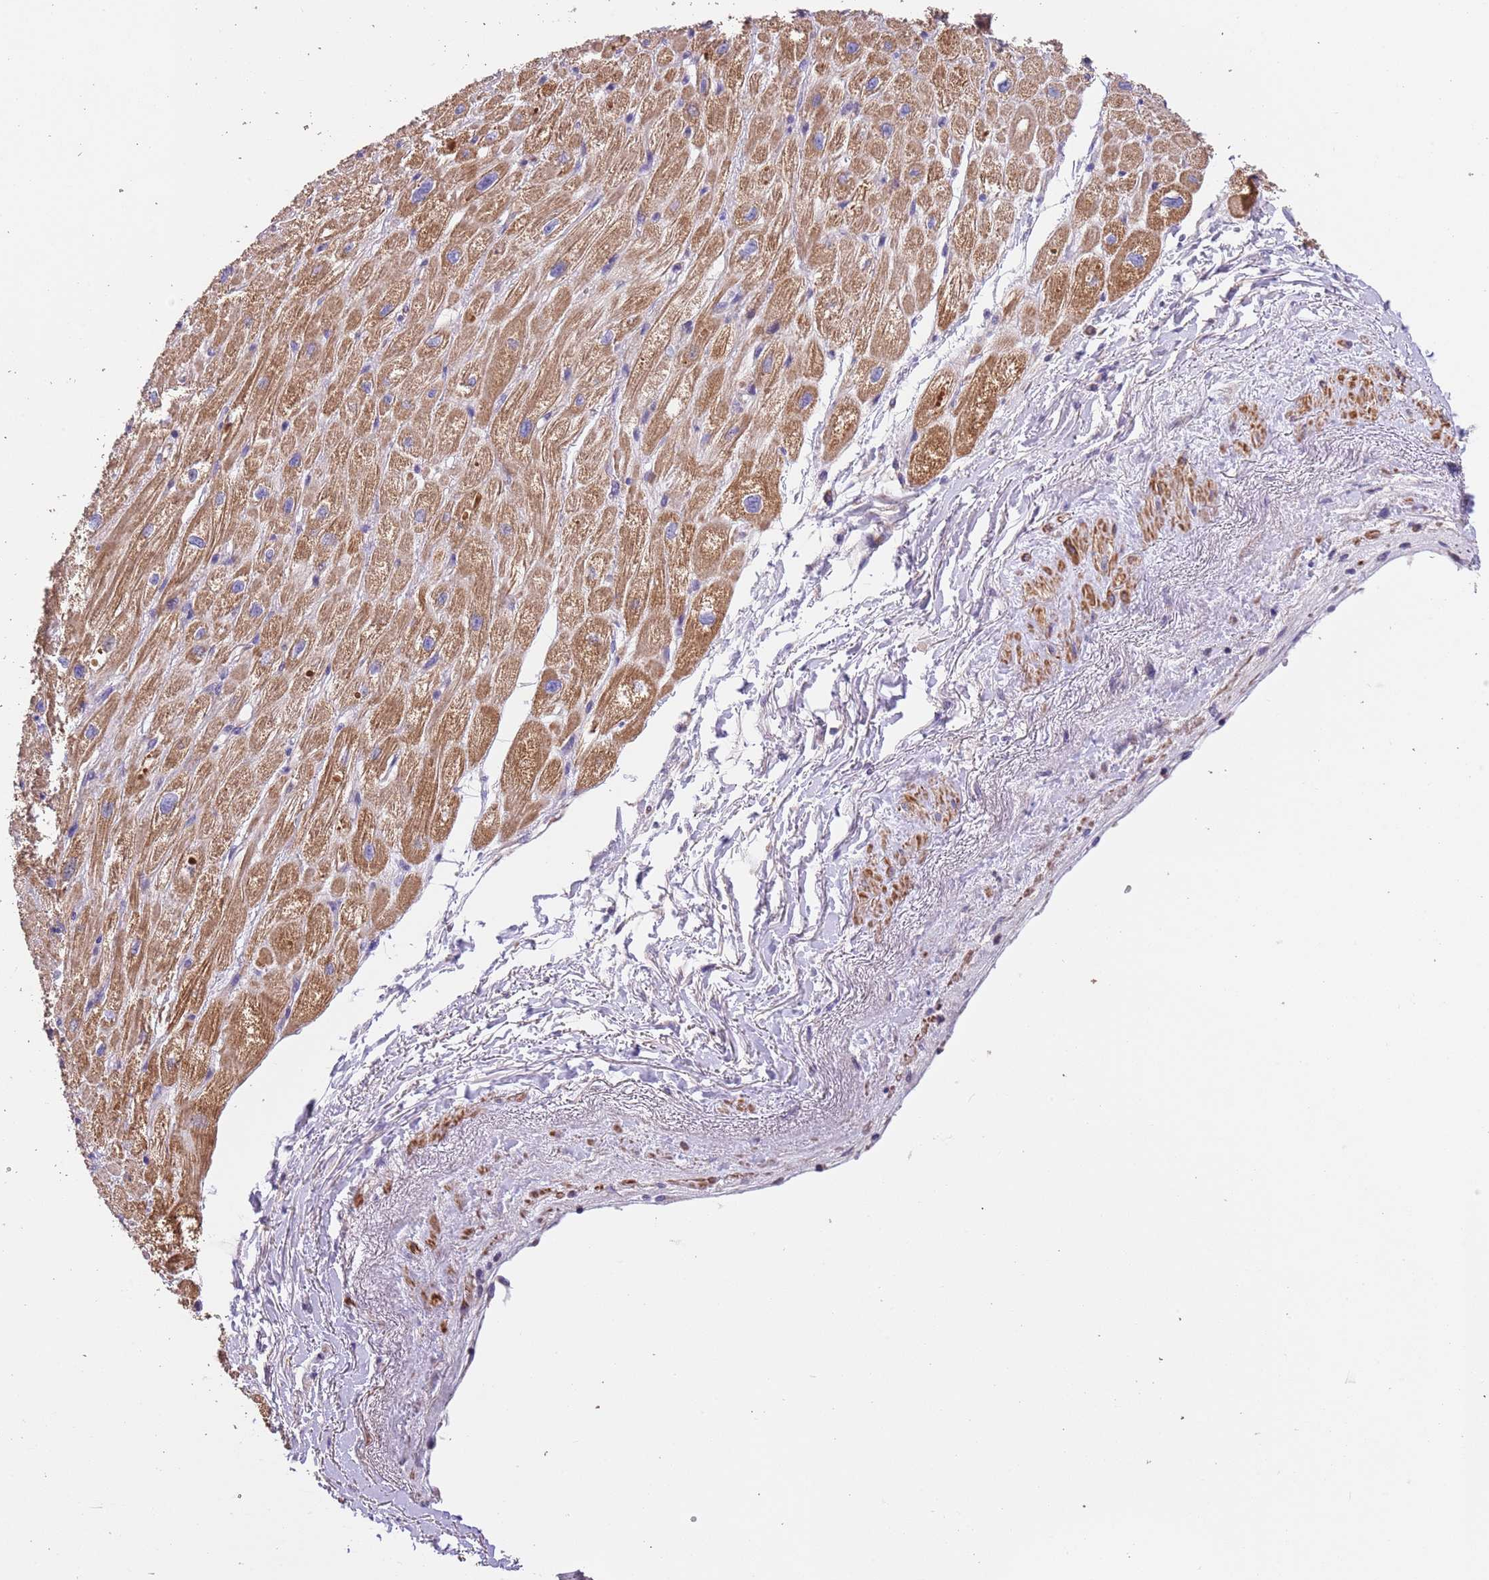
{"staining": {"intensity": "moderate", "quantity": ">75%", "location": "cytoplasmic/membranous"}, "tissue": "heart muscle", "cell_type": "Cardiomyocytes", "image_type": "normal", "snomed": [{"axis": "morphology", "description": "Normal tissue, NOS"}, {"axis": "topography", "description": "Heart"}], "caption": "A brown stain highlights moderate cytoplasmic/membranous positivity of a protein in cardiomyocytes of benign human heart muscle.", "gene": "PIGA", "patient": {"sex": "male", "age": 65}}